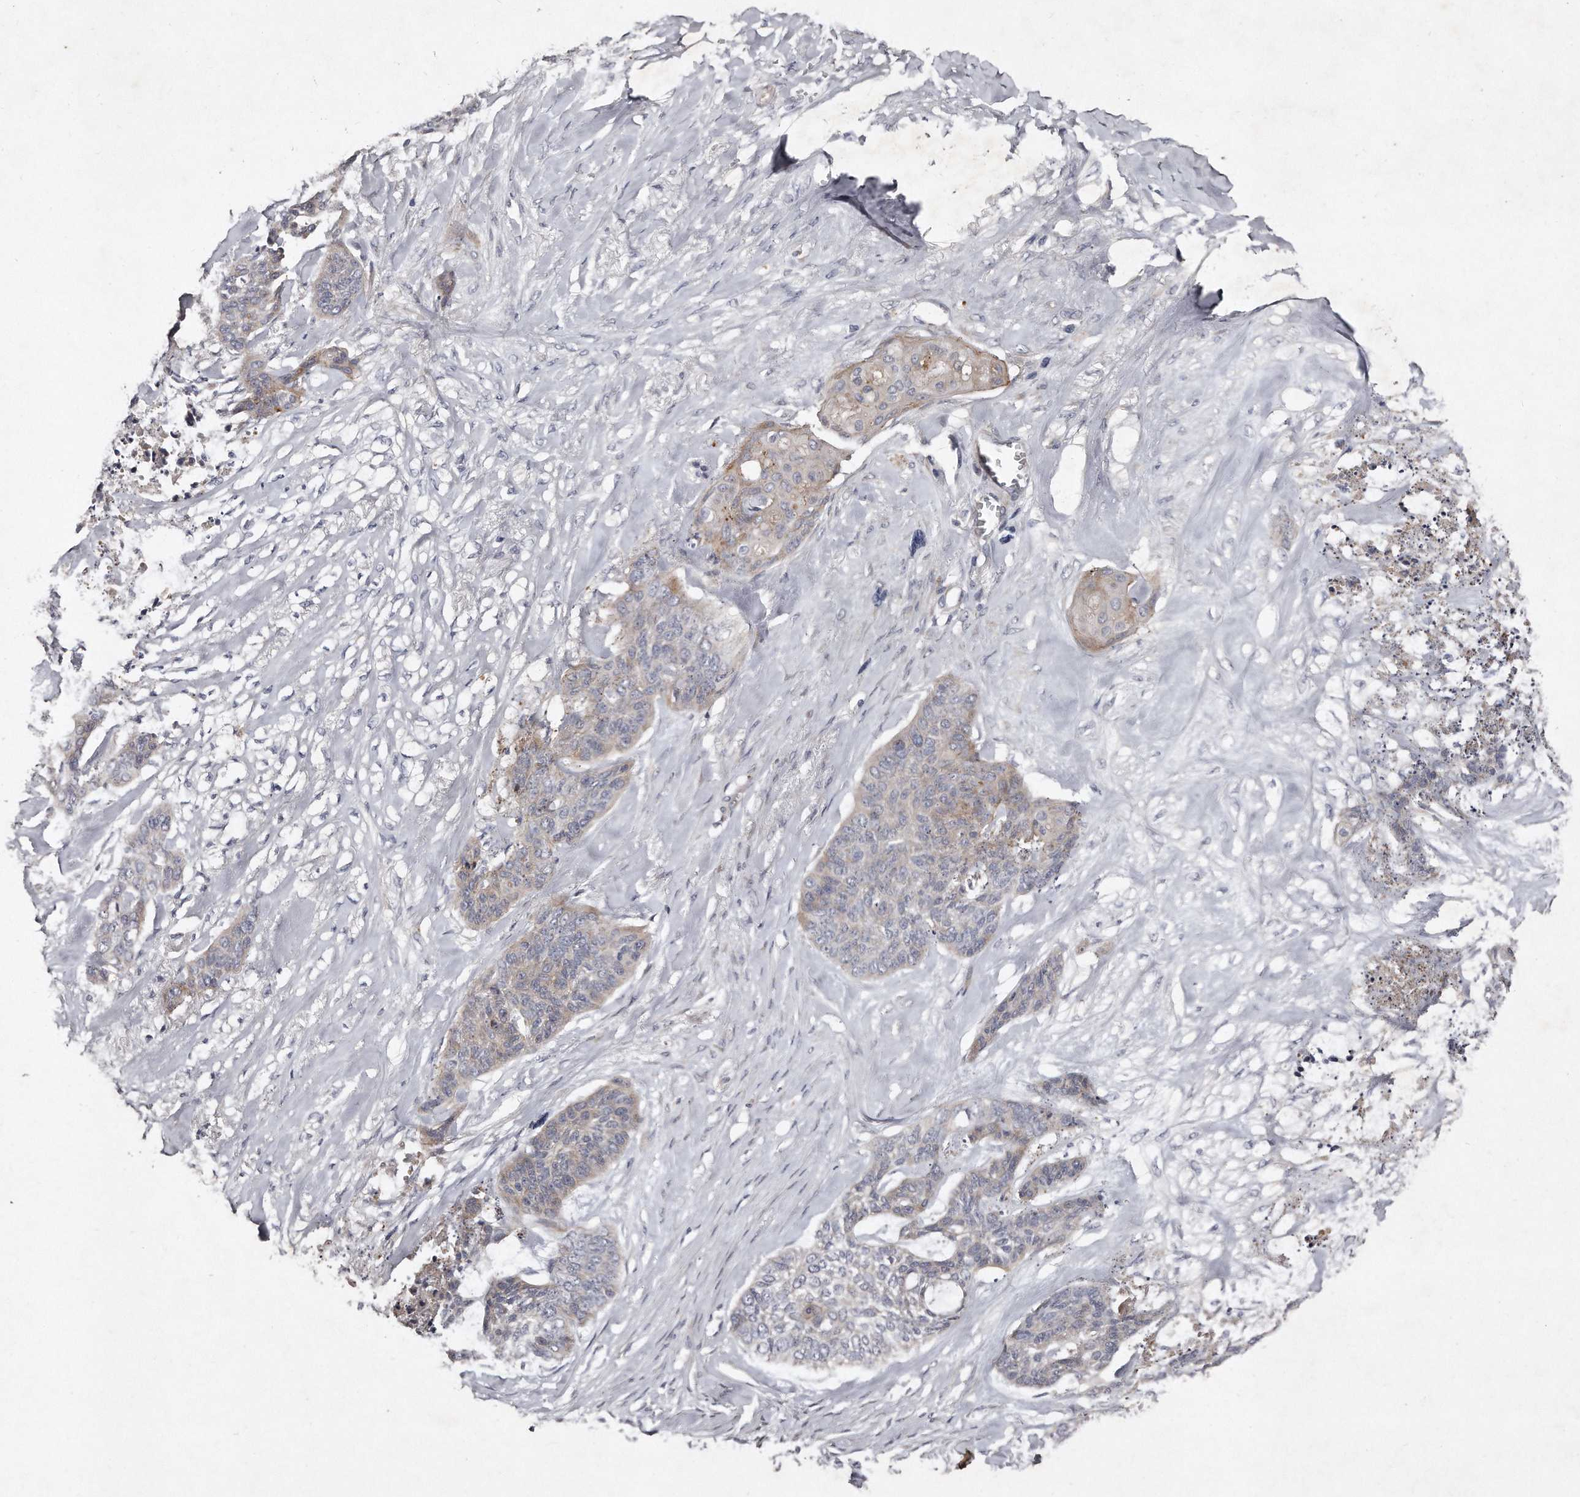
{"staining": {"intensity": "weak", "quantity": "<25%", "location": "cytoplasmic/membranous"}, "tissue": "skin cancer", "cell_type": "Tumor cells", "image_type": "cancer", "snomed": [{"axis": "morphology", "description": "Basal cell carcinoma"}, {"axis": "topography", "description": "Skin"}], "caption": "There is no significant expression in tumor cells of skin cancer (basal cell carcinoma).", "gene": "TECR", "patient": {"sex": "female", "age": 64}}